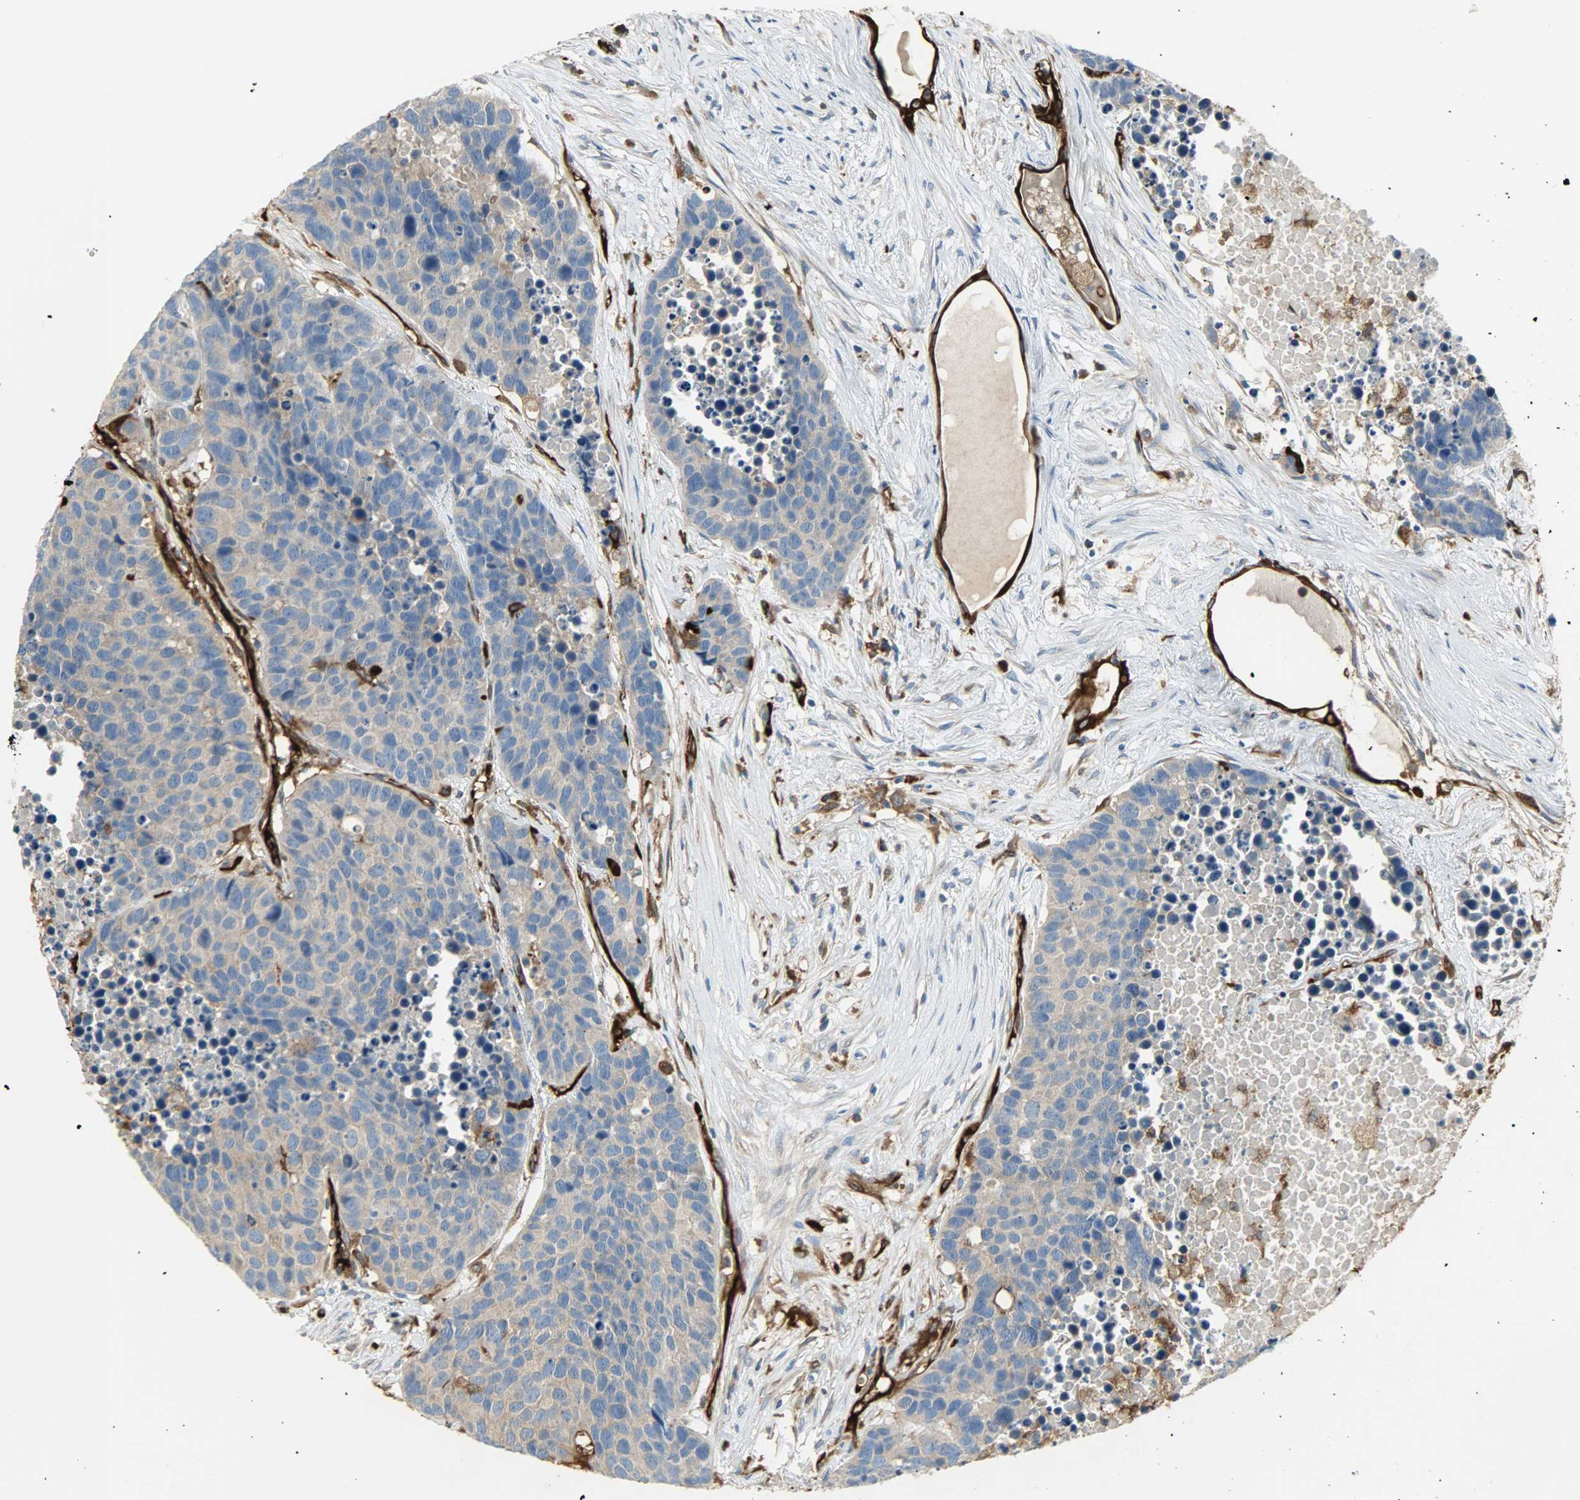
{"staining": {"intensity": "moderate", "quantity": ">75%", "location": "cytoplasmic/membranous"}, "tissue": "carcinoid", "cell_type": "Tumor cells", "image_type": "cancer", "snomed": [{"axis": "morphology", "description": "Carcinoid, malignant, NOS"}, {"axis": "topography", "description": "Lung"}], "caption": "The photomicrograph reveals immunohistochemical staining of carcinoid. There is moderate cytoplasmic/membranous positivity is appreciated in about >75% of tumor cells.", "gene": "WARS1", "patient": {"sex": "male", "age": 60}}